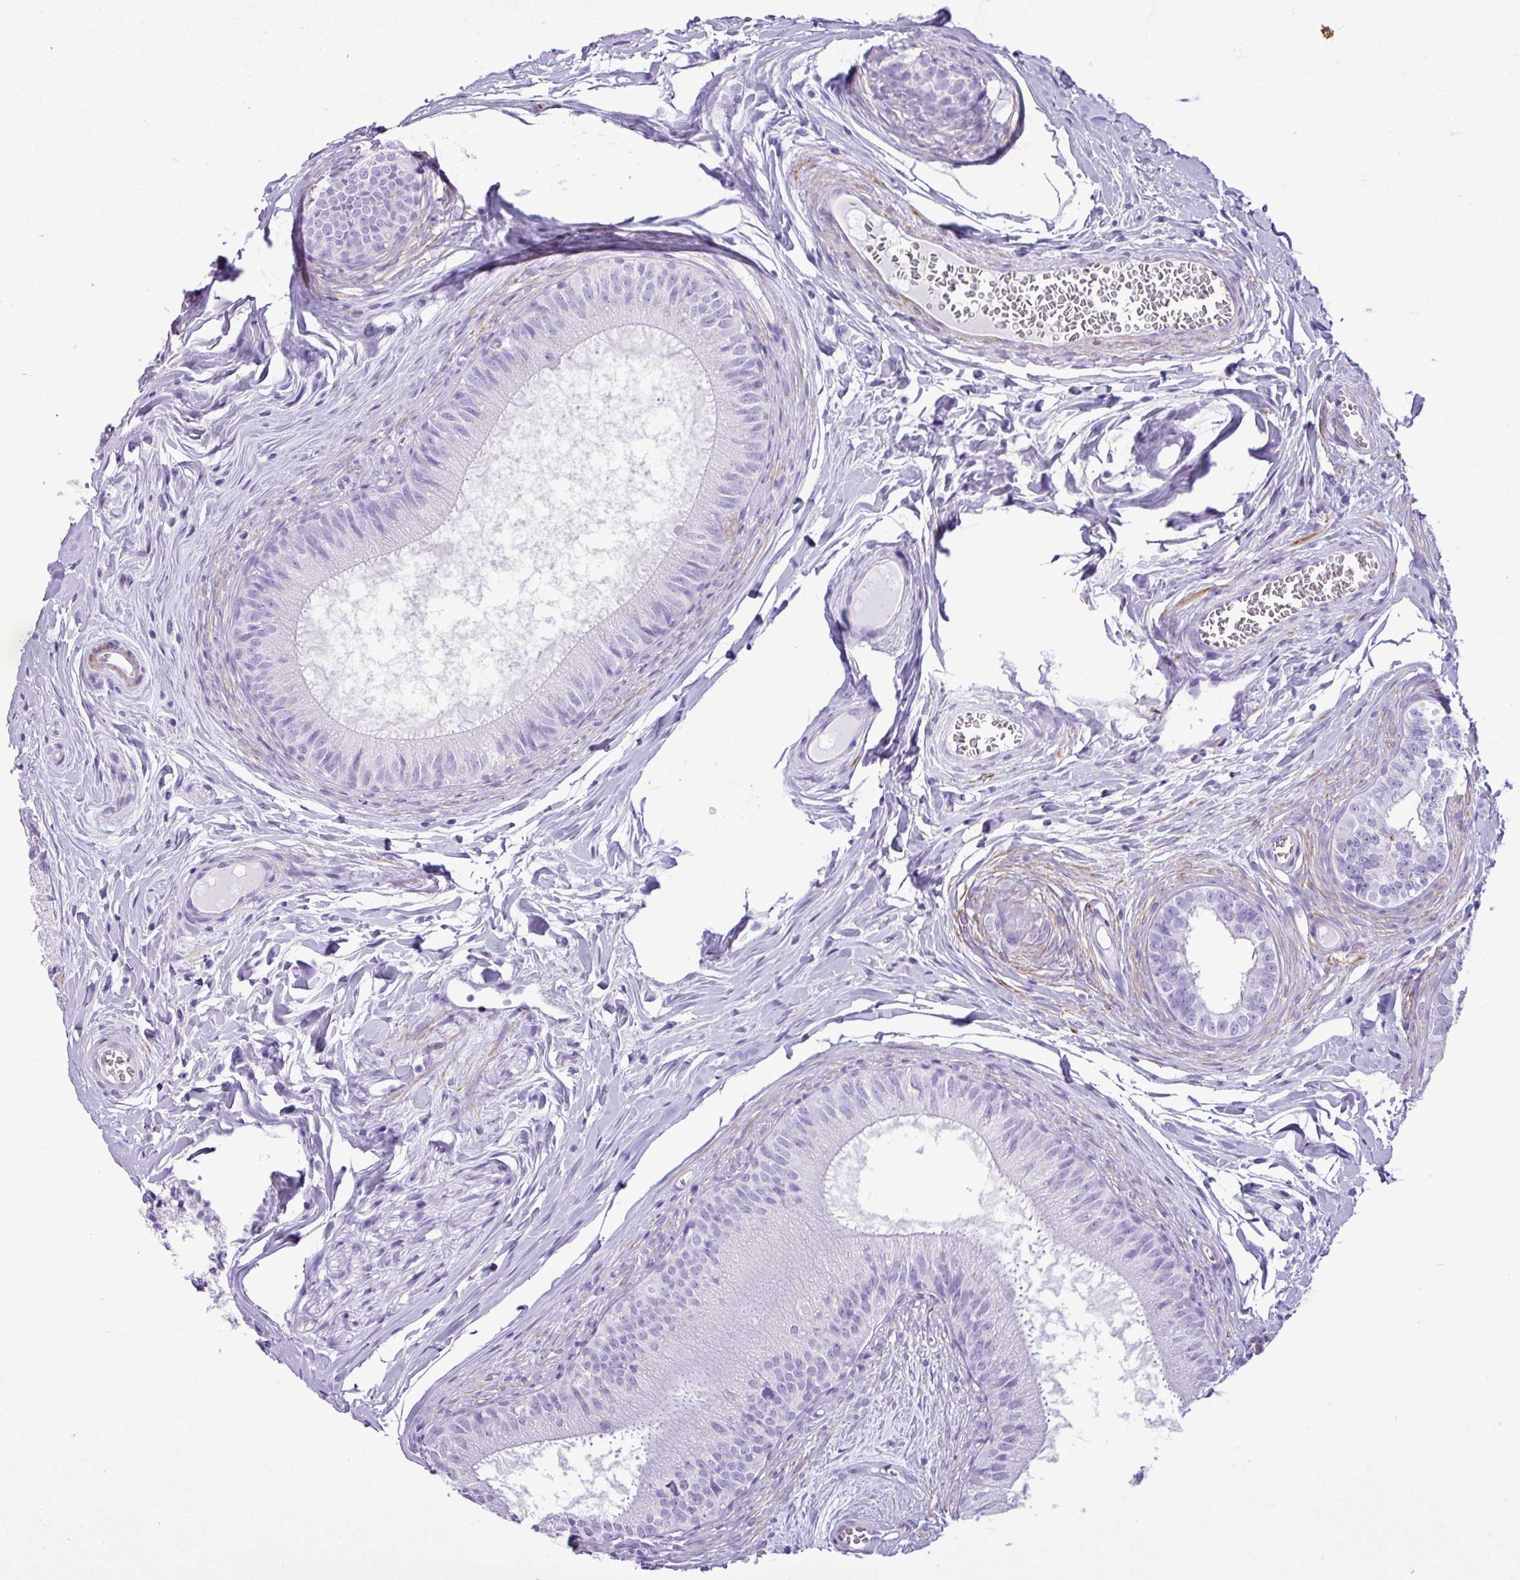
{"staining": {"intensity": "negative", "quantity": "none", "location": "none"}, "tissue": "epididymis", "cell_type": "Glandular cells", "image_type": "normal", "snomed": [{"axis": "morphology", "description": "Normal tissue, NOS"}, {"axis": "topography", "description": "Epididymis"}], "caption": "Histopathology image shows no protein expression in glandular cells of benign epididymis. (Immunohistochemistry, brightfield microscopy, high magnification).", "gene": "ZSCAN5A", "patient": {"sex": "male", "age": 25}}